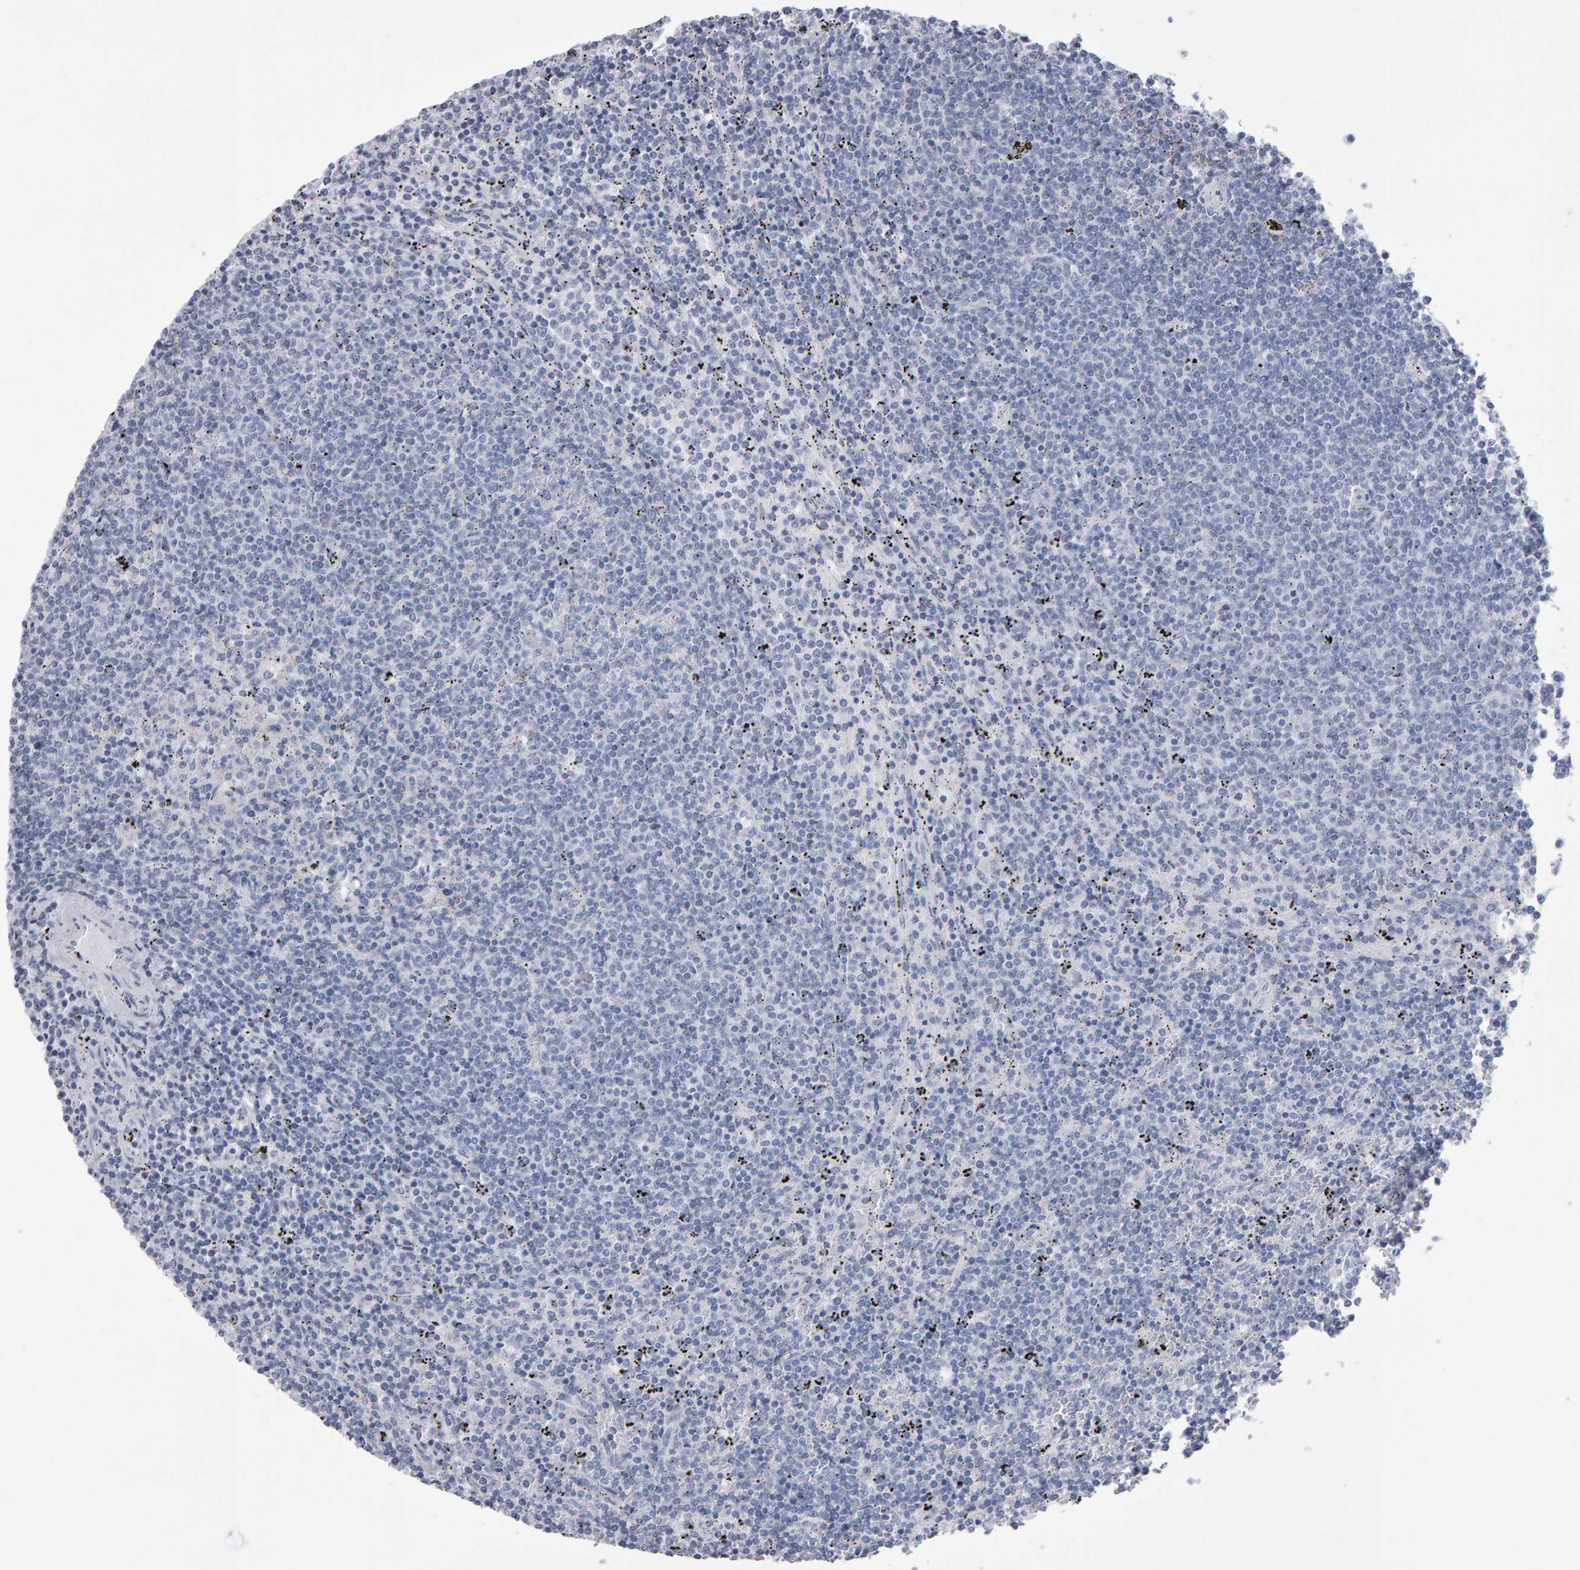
{"staining": {"intensity": "negative", "quantity": "none", "location": "none"}, "tissue": "lymphoma", "cell_type": "Tumor cells", "image_type": "cancer", "snomed": [{"axis": "morphology", "description": "Malignant lymphoma, non-Hodgkin's type, Low grade"}, {"axis": "topography", "description": "Spleen"}], "caption": "Protein analysis of lymphoma shows no significant positivity in tumor cells. (DAB (3,3'-diaminobenzidine) immunohistochemistry (IHC) with hematoxylin counter stain).", "gene": "NCDN", "patient": {"sex": "female", "age": 50}}